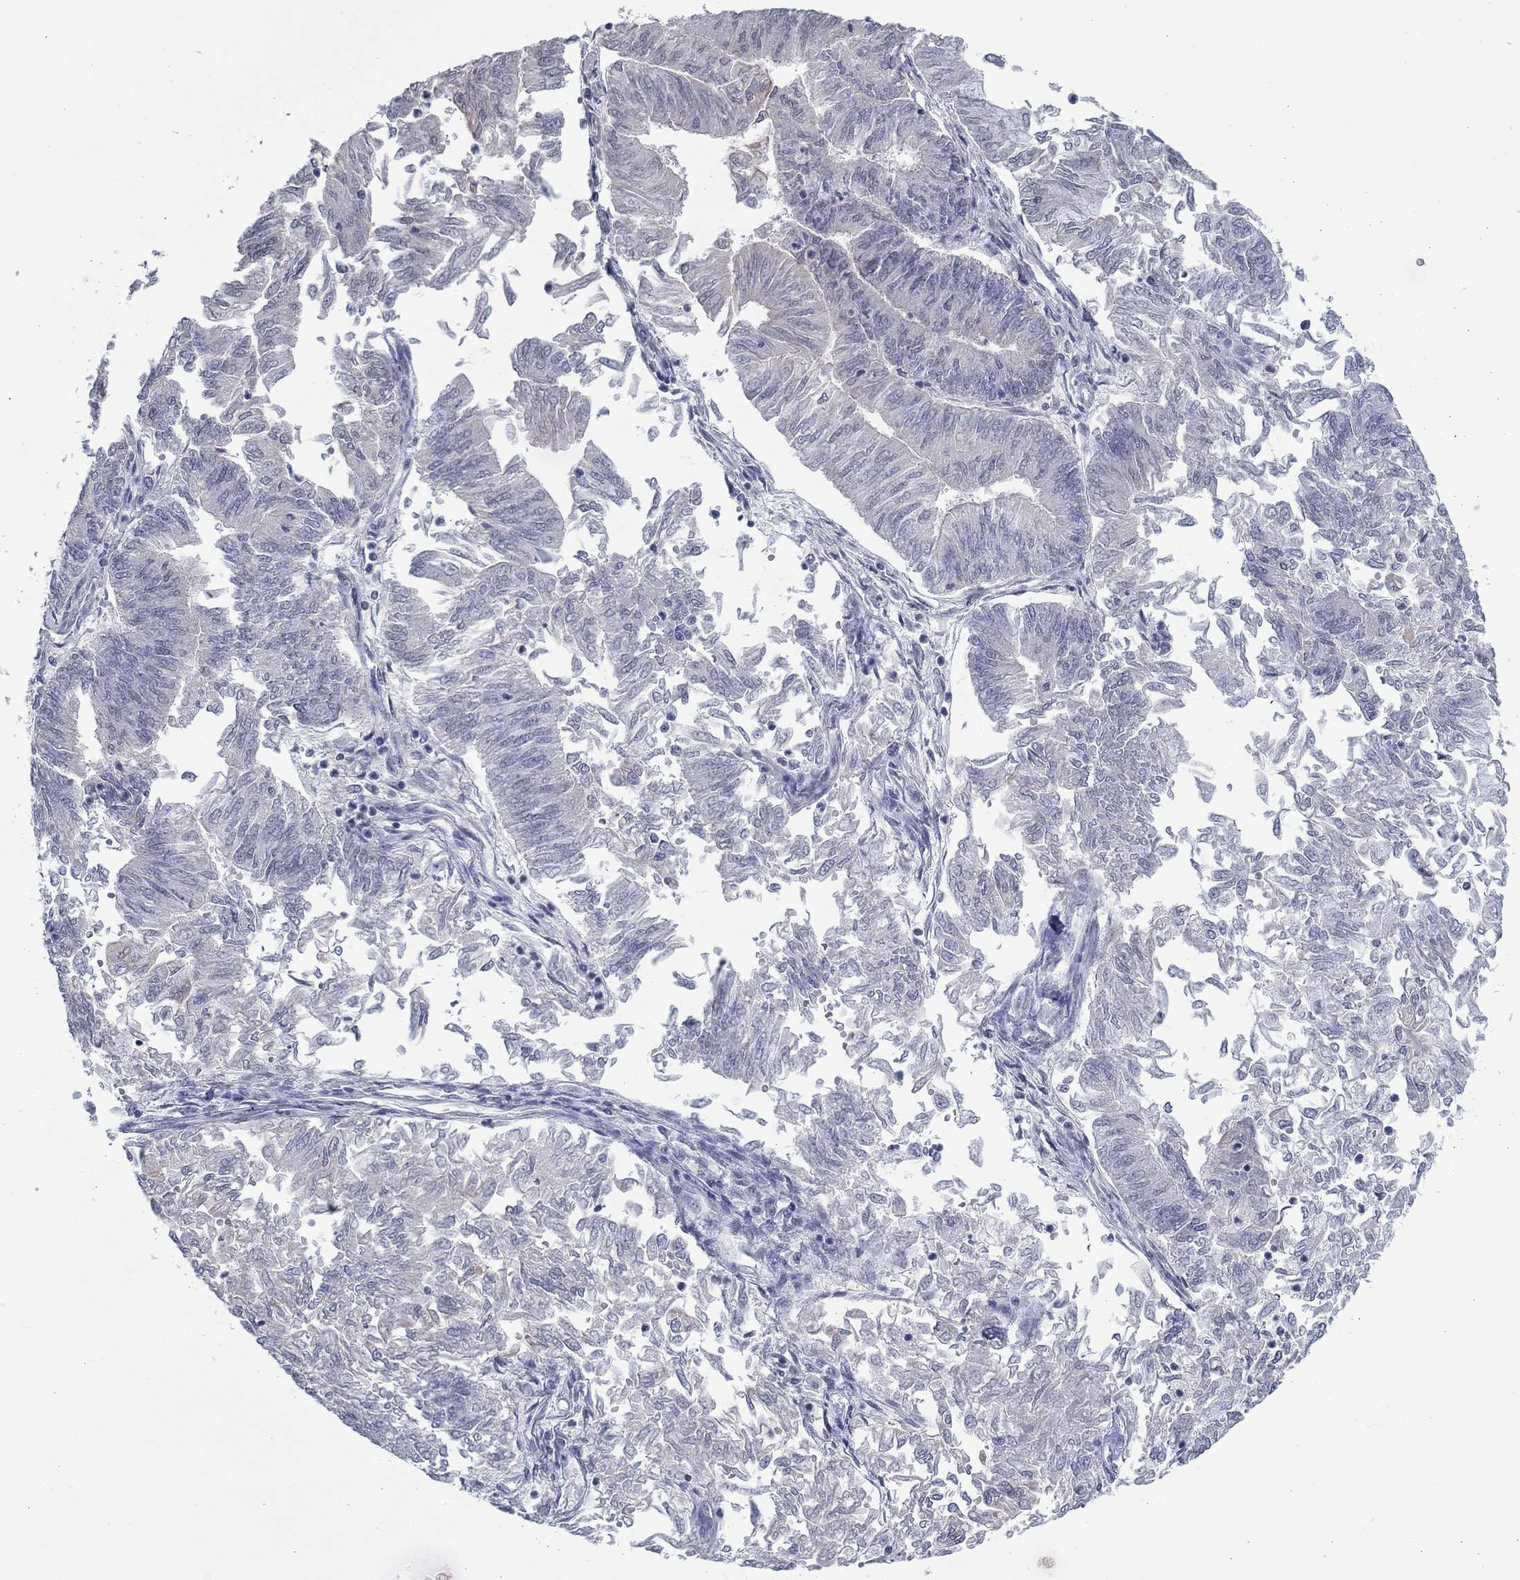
{"staining": {"intensity": "negative", "quantity": "none", "location": "none"}, "tissue": "endometrial cancer", "cell_type": "Tumor cells", "image_type": "cancer", "snomed": [{"axis": "morphology", "description": "Adenocarcinoma, NOS"}, {"axis": "topography", "description": "Endometrium"}], "caption": "IHC image of human endometrial cancer stained for a protein (brown), which shows no positivity in tumor cells.", "gene": "SLC22A2", "patient": {"sex": "female", "age": 59}}